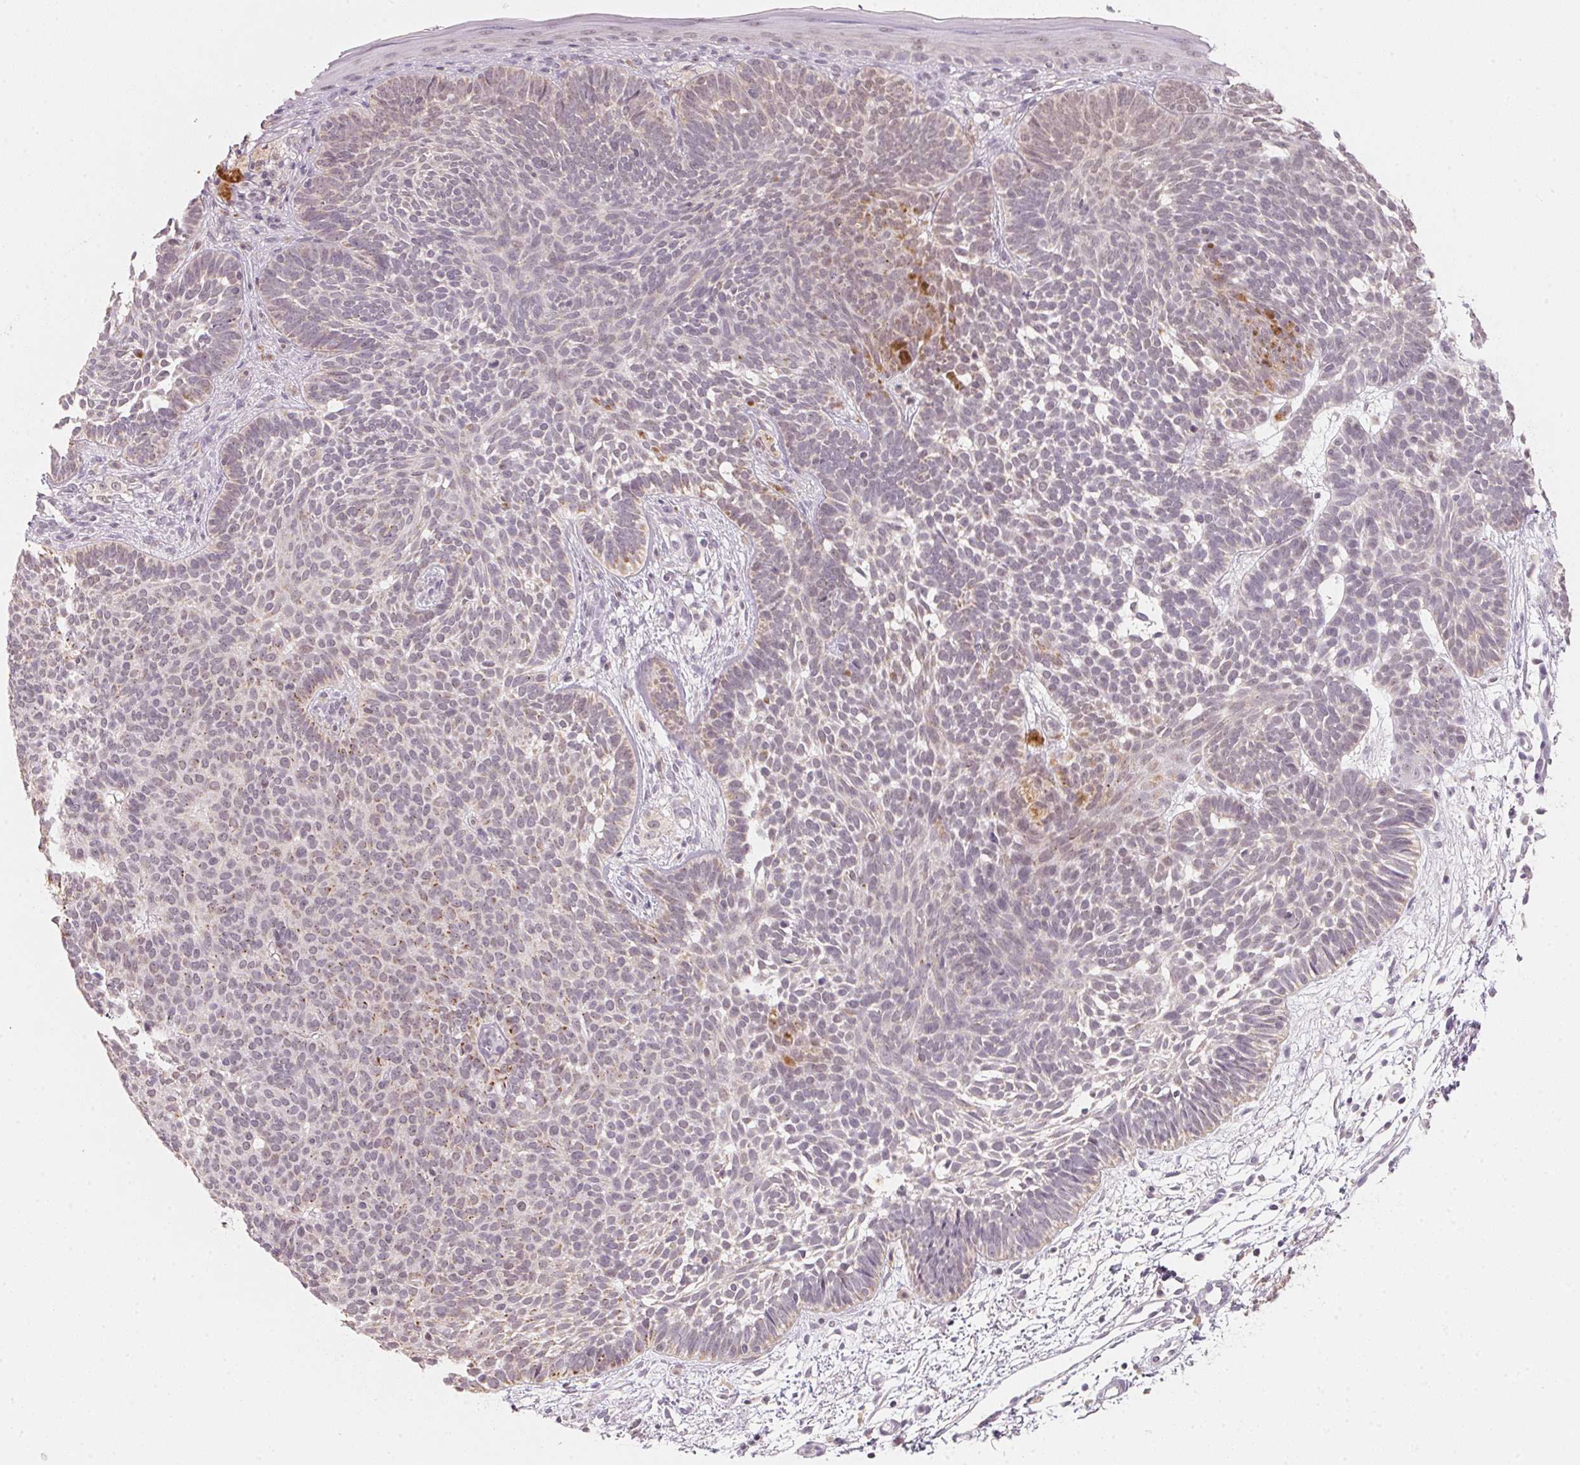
{"staining": {"intensity": "weak", "quantity": "25%-75%", "location": "cytoplasmic/membranous"}, "tissue": "skin cancer", "cell_type": "Tumor cells", "image_type": "cancer", "snomed": [{"axis": "morphology", "description": "Basal cell carcinoma"}, {"axis": "topography", "description": "Skin"}], "caption": "Skin cancer stained with DAB immunohistochemistry (IHC) displays low levels of weak cytoplasmic/membranous staining in about 25%-75% of tumor cells.", "gene": "ANKRD31", "patient": {"sex": "female", "age": 85}}